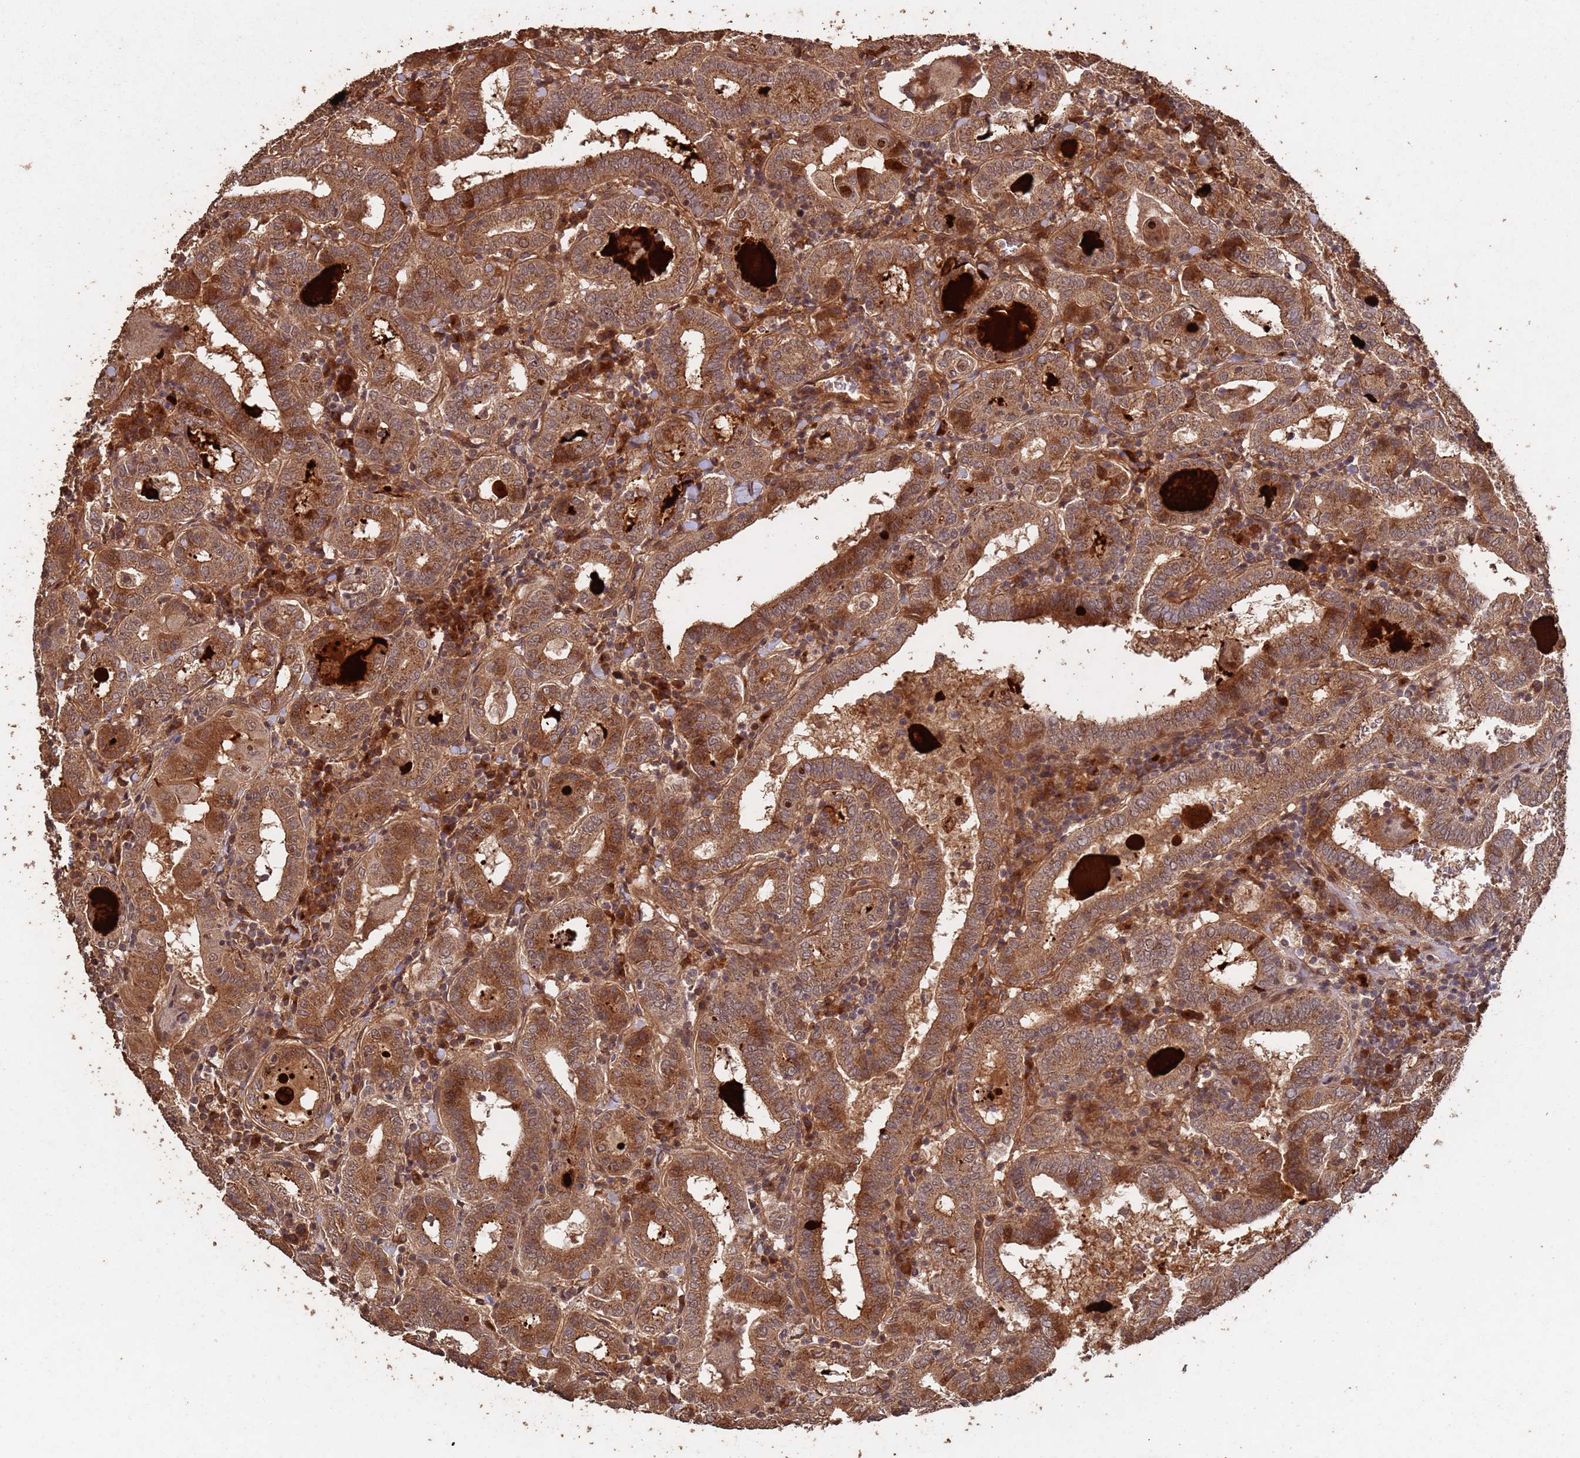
{"staining": {"intensity": "strong", "quantity": ">75%", "location": "cytoplasmic/membranous"}, "tissue": "thyroid cancer", "cell_type": "Tumor cells", "image_type": "cancer", "snomed": [{"axis": "morphology", "description": "Papillary adenocarcinoma, NOS"}, {"axis": "topography", "description": "Thyroid gland"}], "caption": "Protein analysis of thyroid papillary adenocarcinoma tissue demonstrates strong cytoplasmic/membranous positivity in about >75% of tumor cells.", "gene": "FRAT1", "patient": {"sex": "female", "age": 72}}